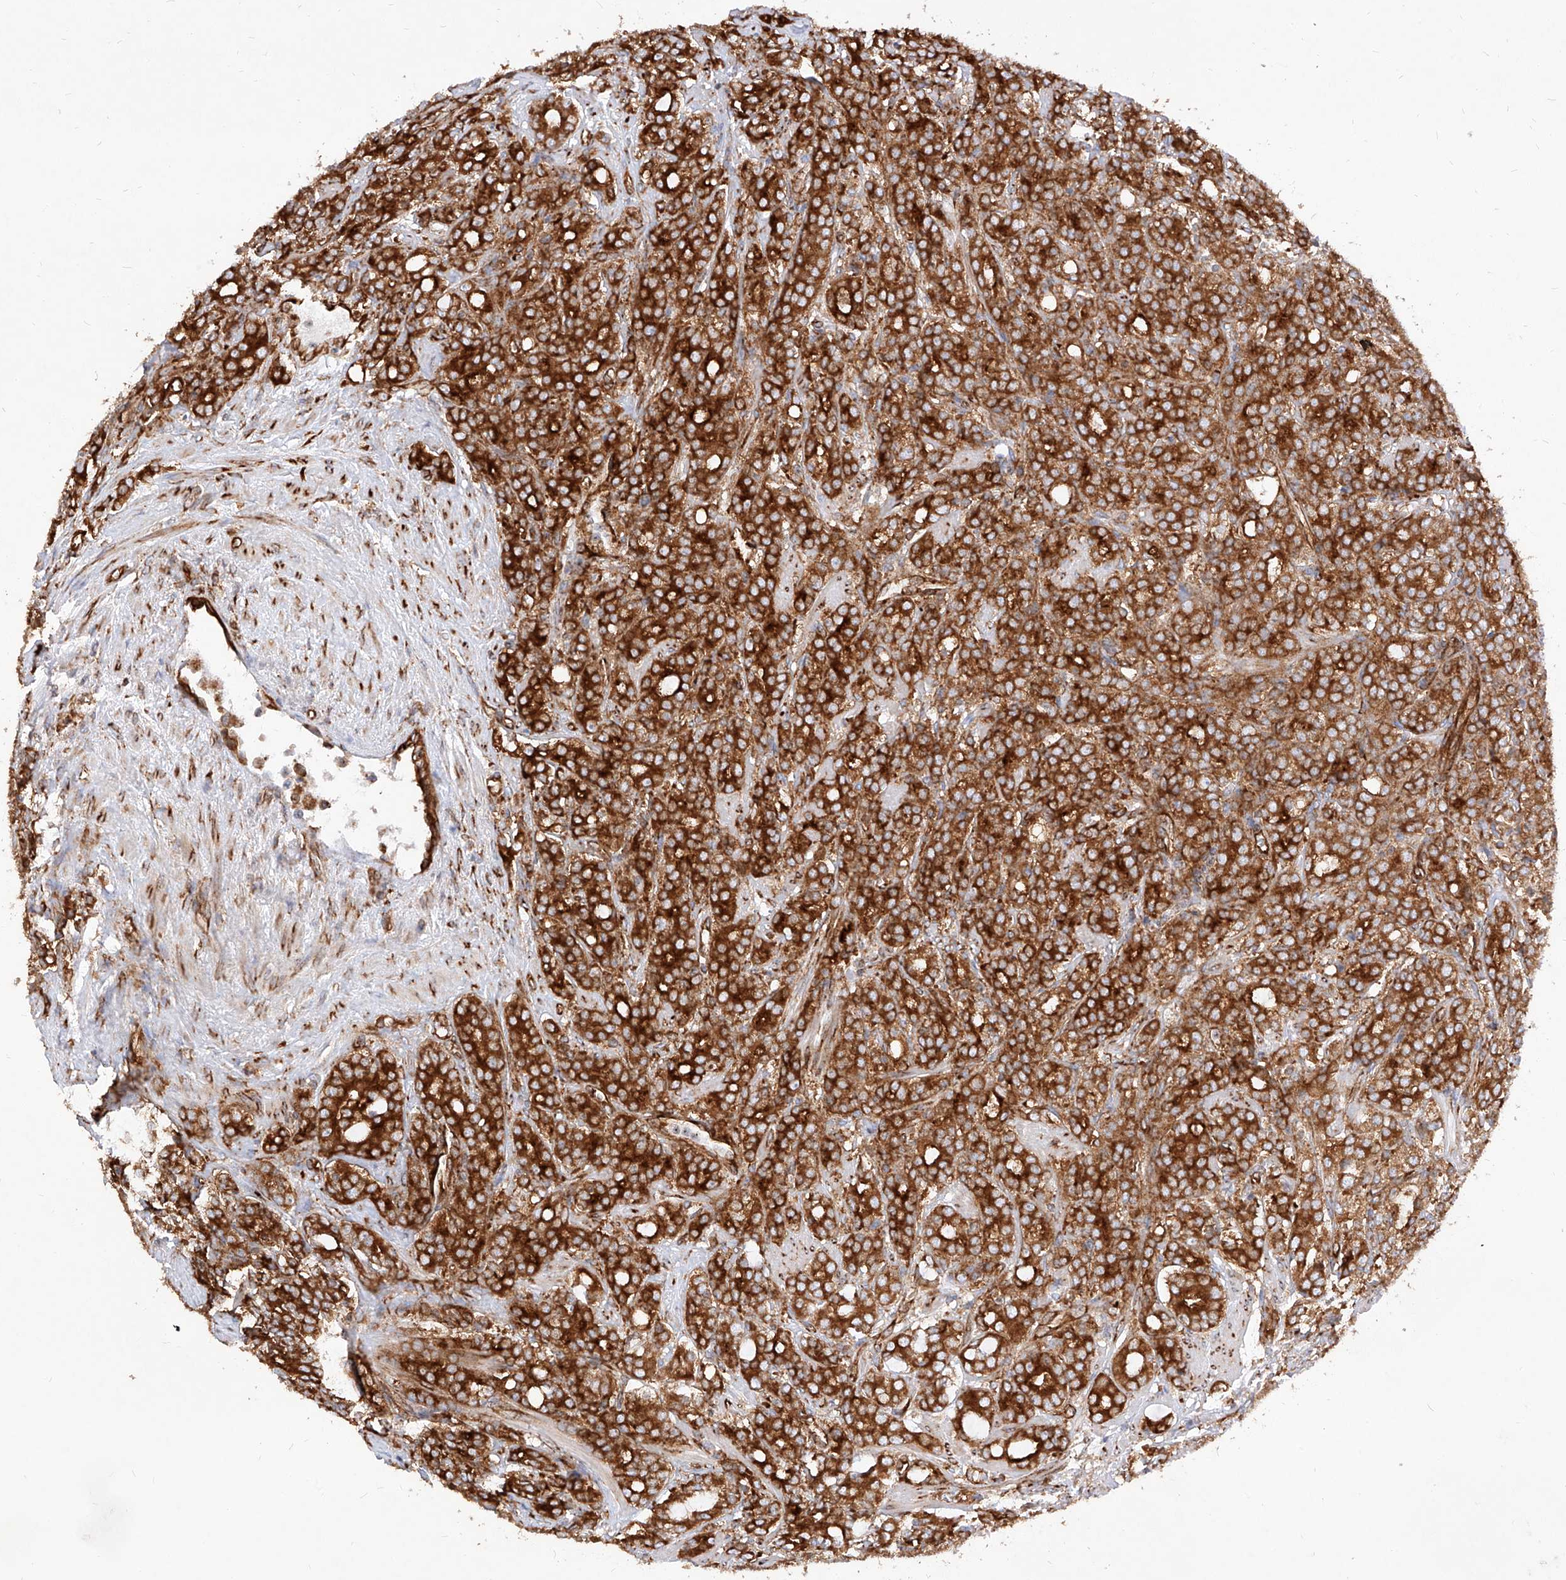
{"staining": {"intensity": "strong", "quantity": ">75%", "location": "cytoplasmic/membranous"}, "tissue": "prostate cancer", "cell_type": "Tumor cells", "image_type": "cancer", "snomed": [{"axis": "morphology", "description": "Adenocarcinoma, High grade"}, {"axis": "topography", "description": "Prostate"}], "caption": "The immunohistochemical stain labels strong cytoplasmic/membranous expression in tumor cells of prostate cancer tissue. (brown staining indicates protein expression, while blue staining denotes nuclei).", "gene": "CSGALNACT2", "patient": {"sex": "male", "age": 62}}